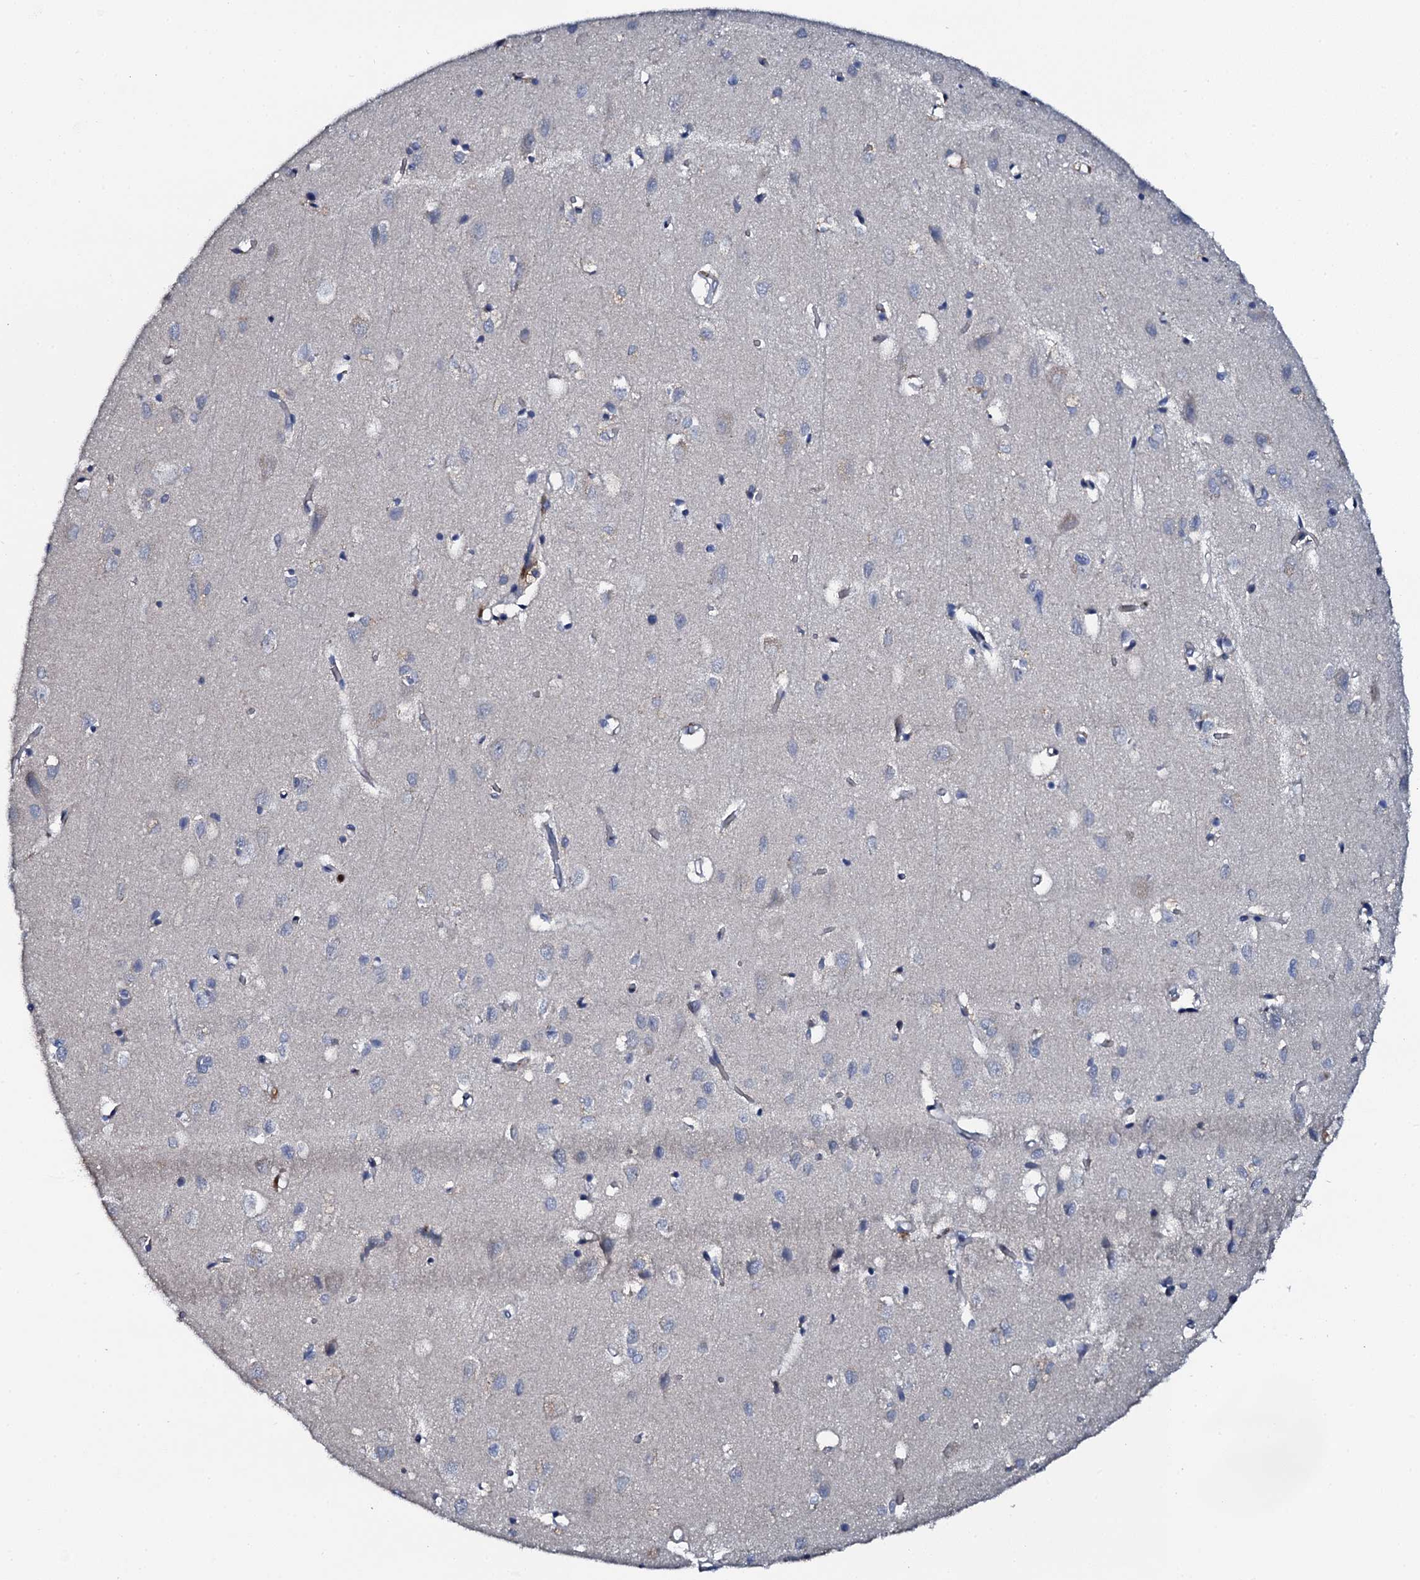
{"staining": {"intensity": "negative", "quantity": "none", "location": "none"}, "tissue": "cerebral cortex", "cell_type": "Endothelial cells", "image_type": "normal", "snomed": [{"axis": "morphology", "description": "Normal tissue, NOS"}, {"axis": "topography", "description": "Cerebral cortex"}], "caption": "Endothelial cells show no significant positivity in normal cerebral cortex. The staining is performed using DAB brown chromogen with nuclei counter-stained in using hematoxylin.", "gene": "VAMP8", "patient": {"sex": "female", "age": 64}}